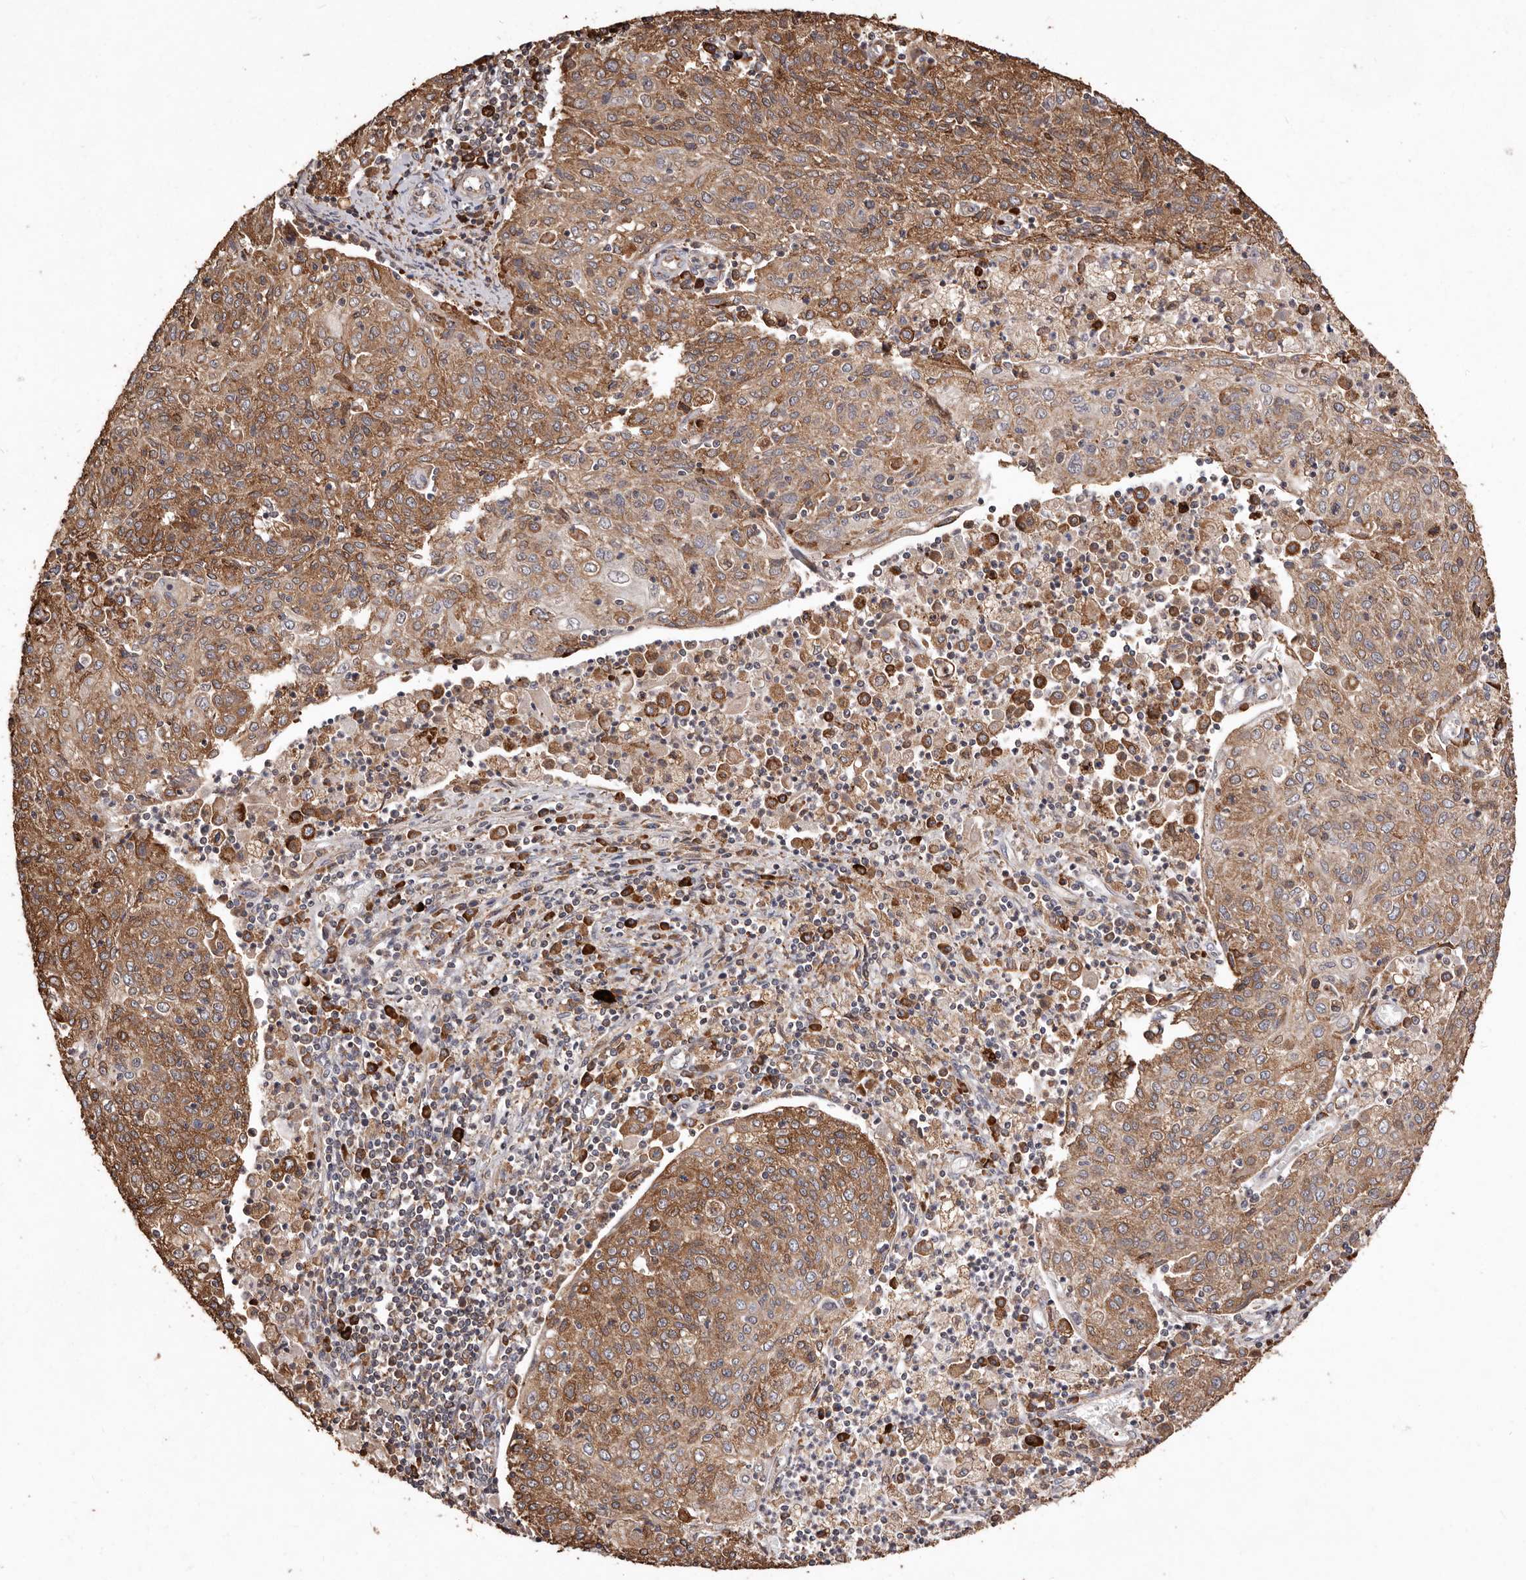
{"staining": {"intensity": "moderate", "quantity": ">75%", "location": "cytoplasmic/membranous"}, "tissue": "cervical cancer", "cell_type": "Tumor cells", "image_type": "cancer", "snomed": [{"axis": "morphology", "description": "Squamous cell carcinoma, NOS"}, {"axis": "topography", "description": "Cervix"}], "caption": "Immunohistochemistry (IHC) of human cervical squamous cell carcinoma exhibits medium levels of moderate cytoplasmic/membranous positivity in approximately >75% of tumor cells.", "gene": "STEAP2", "patient": {"sex": "female", "age": 48}}